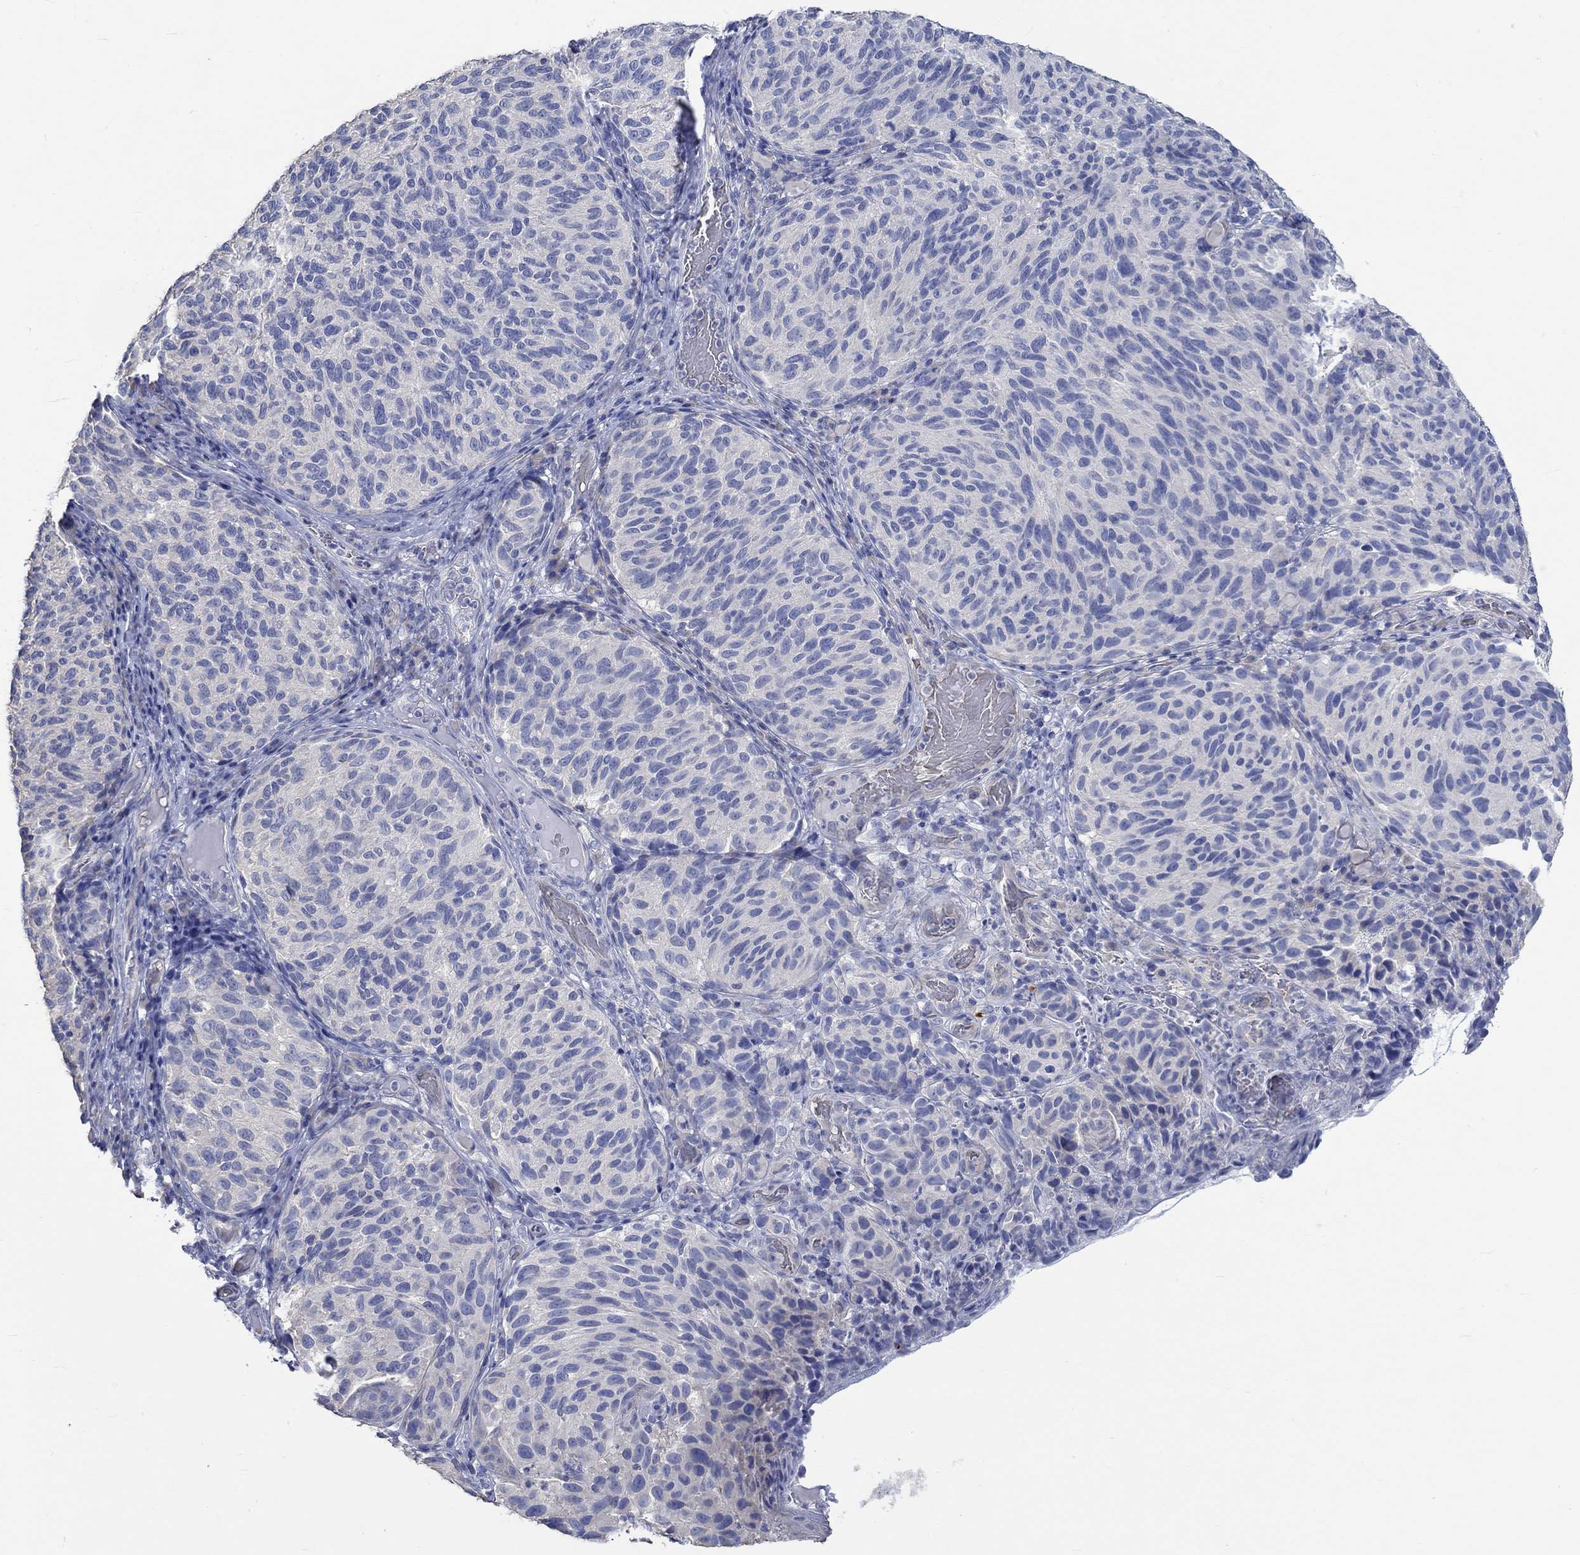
{"staining": {"intensity": "negative", "quantity": "none", "location": "none"}, "tissue": "melanoma", "cell_type": "Tumor cells", "image_type": "cancer", "snomed": [{"axis": "morphology", "description": "Malignant melanoma, NOS"}, {"axis": "topography", "description": "Skin"}], "caption": "DAB immunohistochemical staining of melanoma shows no significant positivity in tumor cells.", "gene": "KCNA1", "patient": {"sex": "female", "age": 73}}